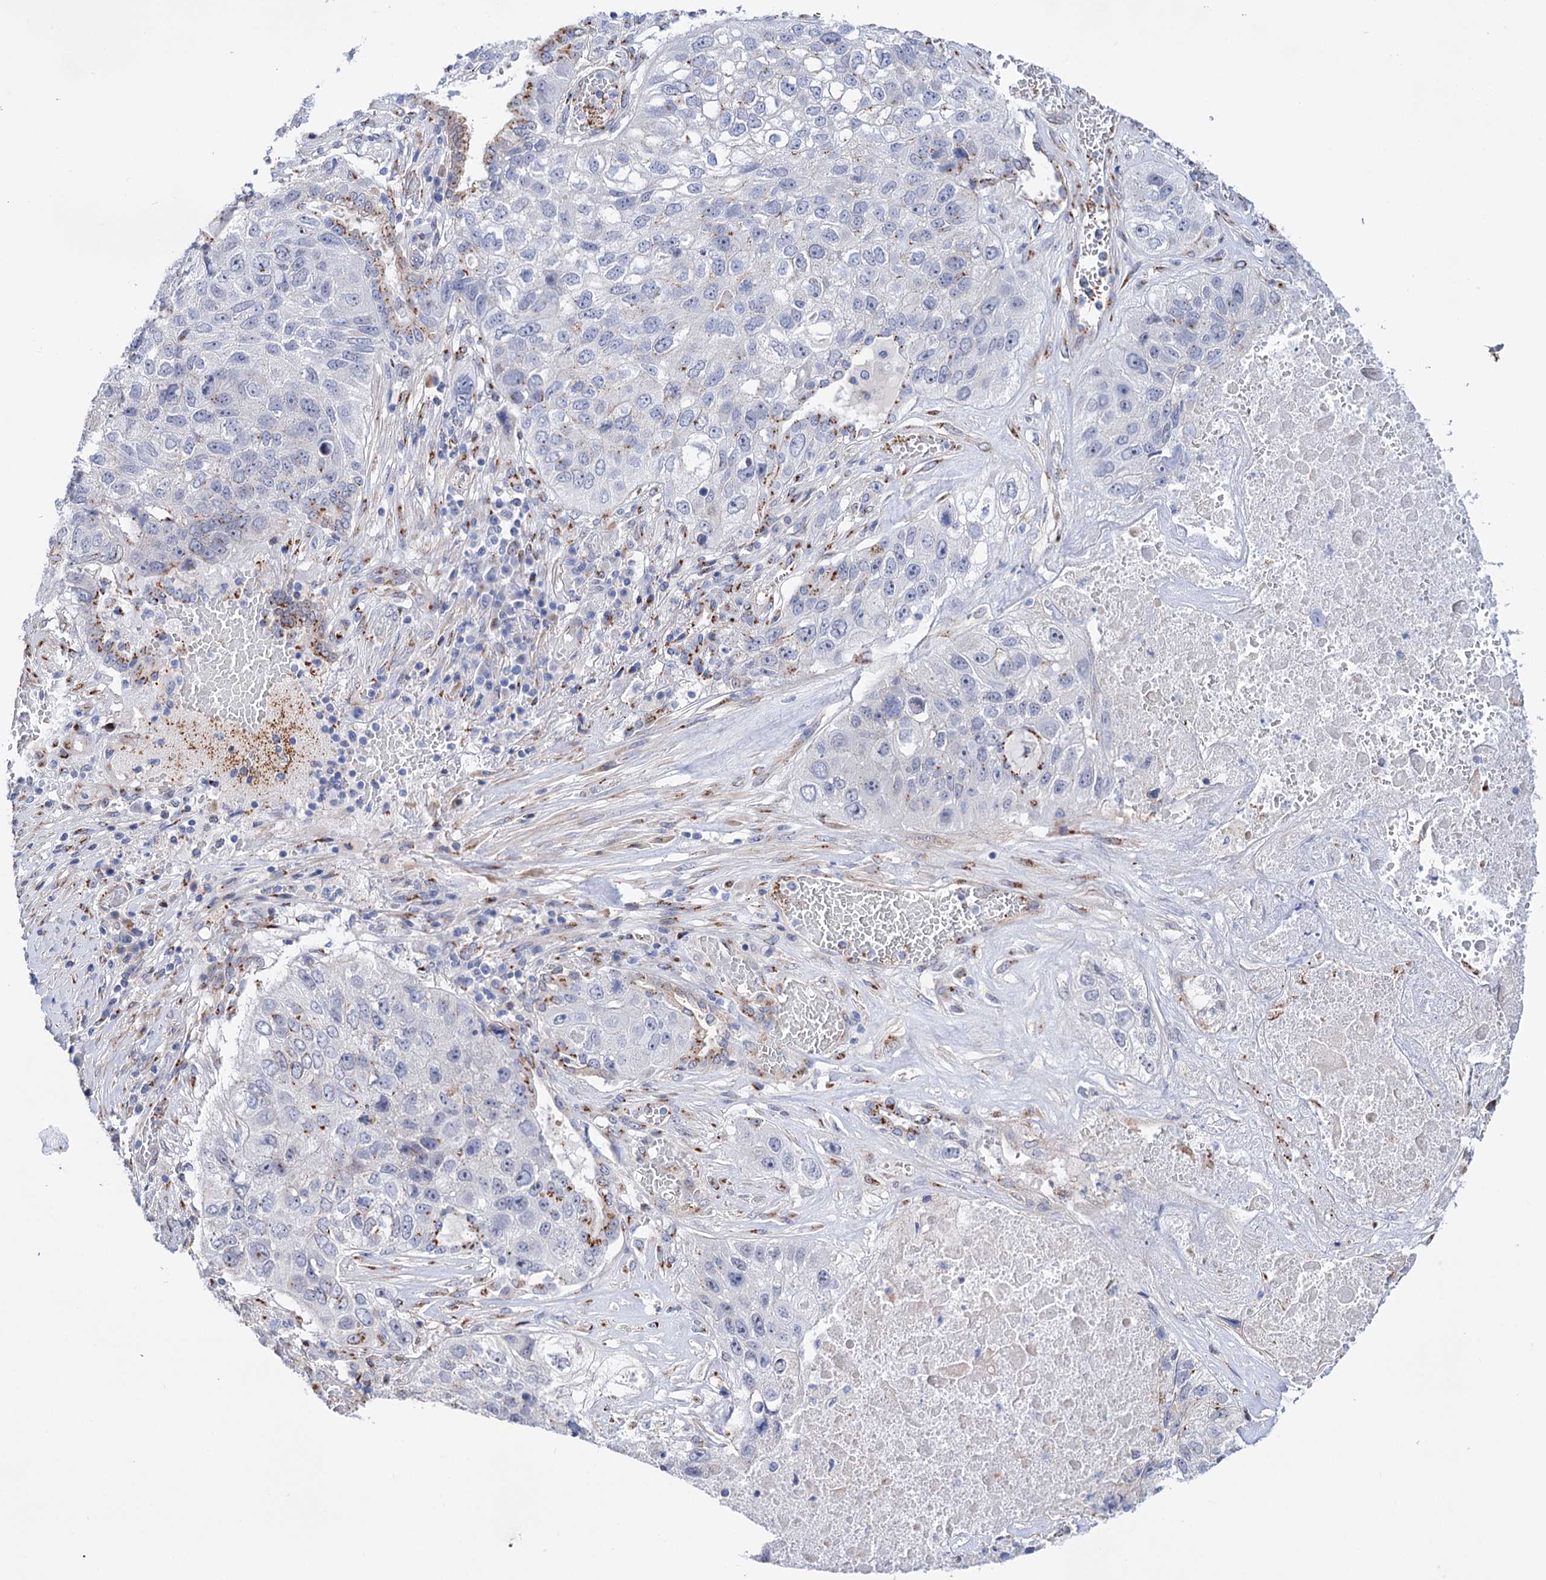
{"staining": {"intensity": "moderate", "quantity": "<25%", "location": "cytoplasmic/membranous"}, "tissue": "lung cancer", "cell_type": "Tumor cells", "image_type": "cancer", "snomed": [{"axis": "morphology", "description": "Squamous cell carcinoma, NOS"}, {"axis": "topography", "description": "Lung"}], "caption": "The image demonstrates immunohistochemical staining of lung cancer (squamous cell carcinoma). There is moderate cytoplasmic/membranous expression is present in about <25% of tumor cells.", "gene": "C11orf96", "patient": {"sex": "male", "age": 61}}